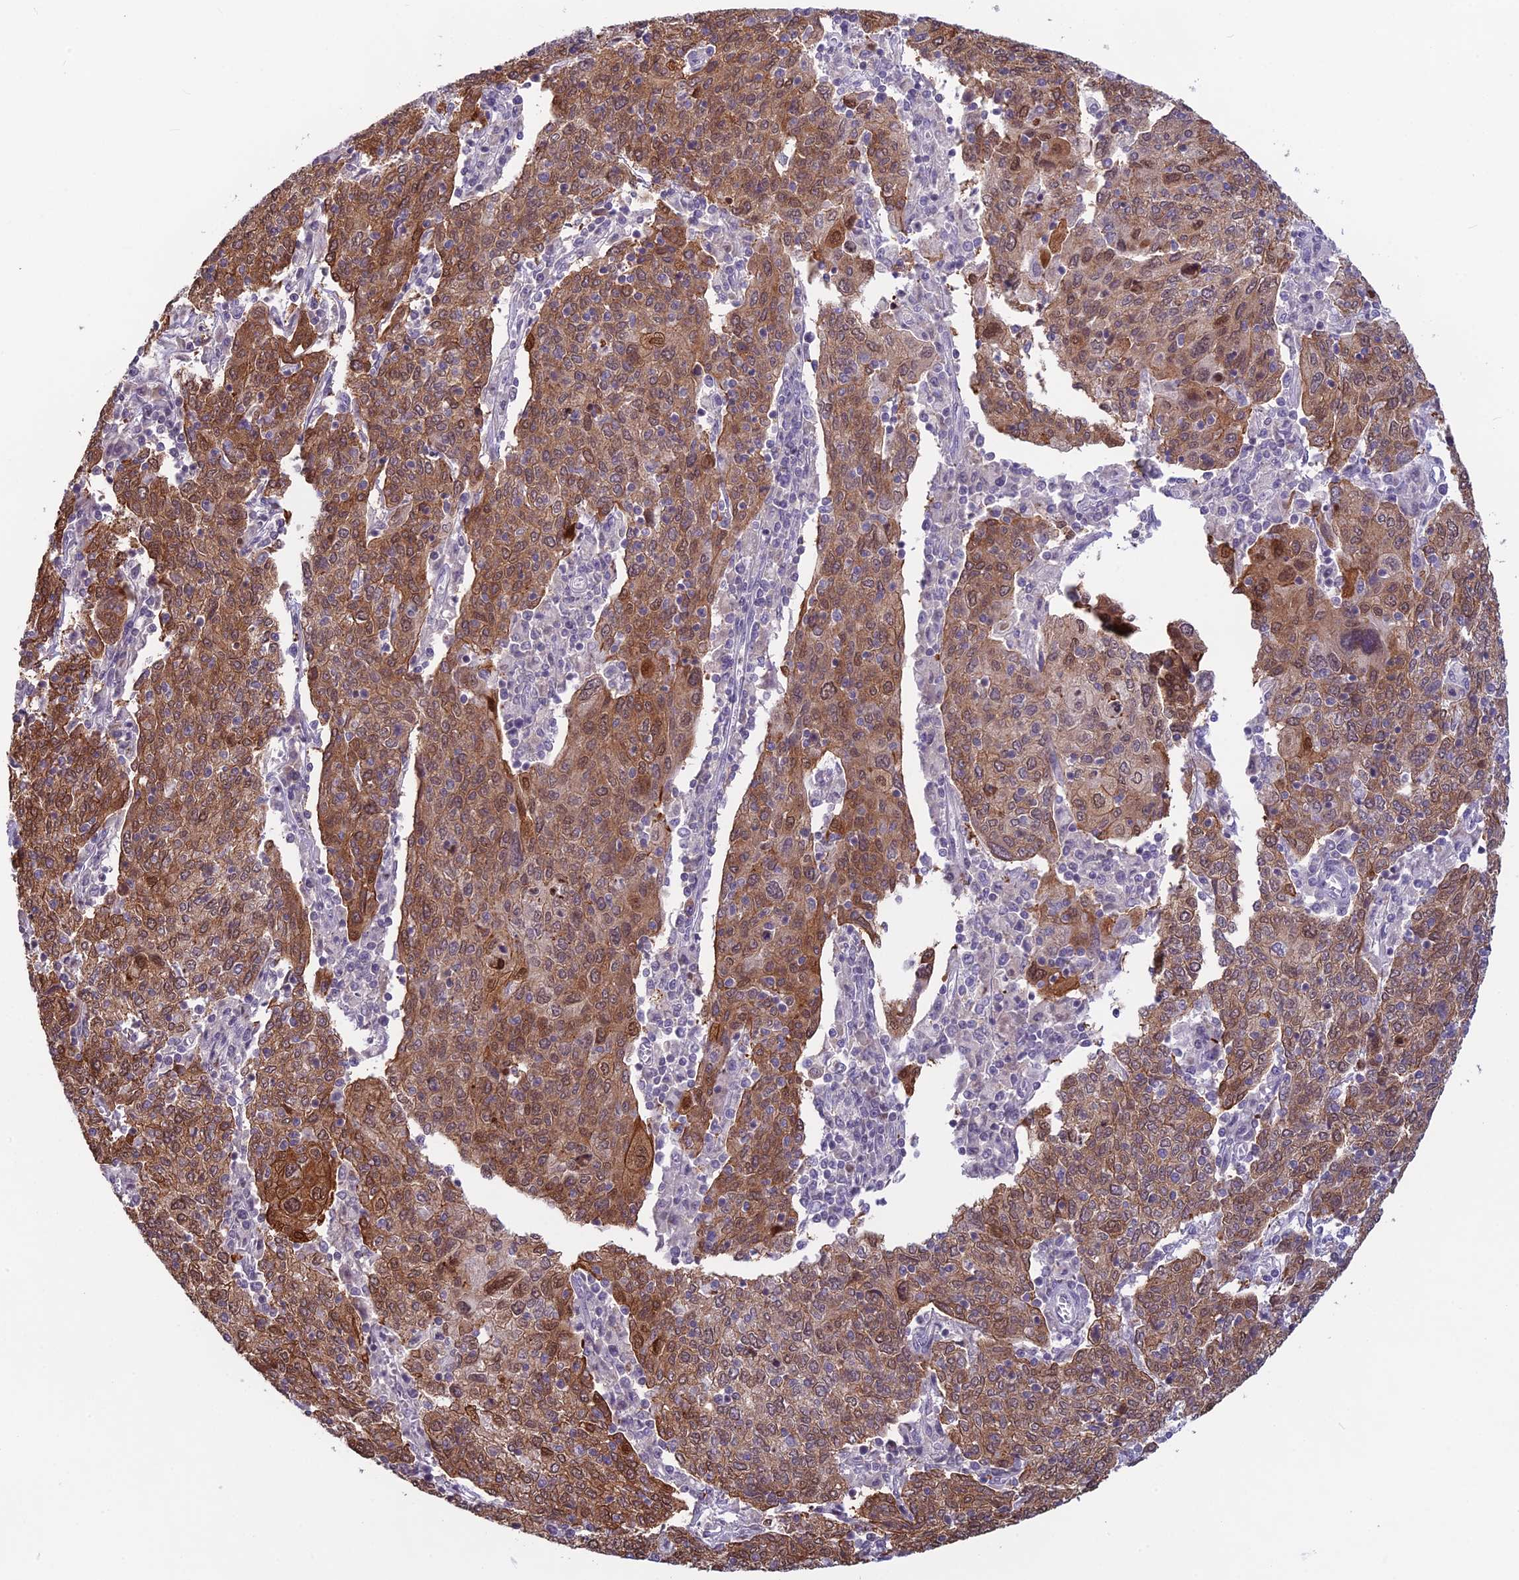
{"staining": {"intensity": "moderate", "quantity": ">75%", "location": "cytoplasmic/membranous"}, "tissue": "cervical cancer", "cell_type": "Tumor cells", "image_type": "cancer", "snomed": [{"axis": "morphology", "description": "Squamous cell carcinoma, NOS"}, {"axis": "topography", "description": "Cervix"}], "caption": "A brown stain labels moderate cytoplasmic/membranous positivity of a protein in human cervical squamous cell carcinoma tumor cells.", "gene": "TMEM134", "patient": {"sex": "female", "age": 67}}